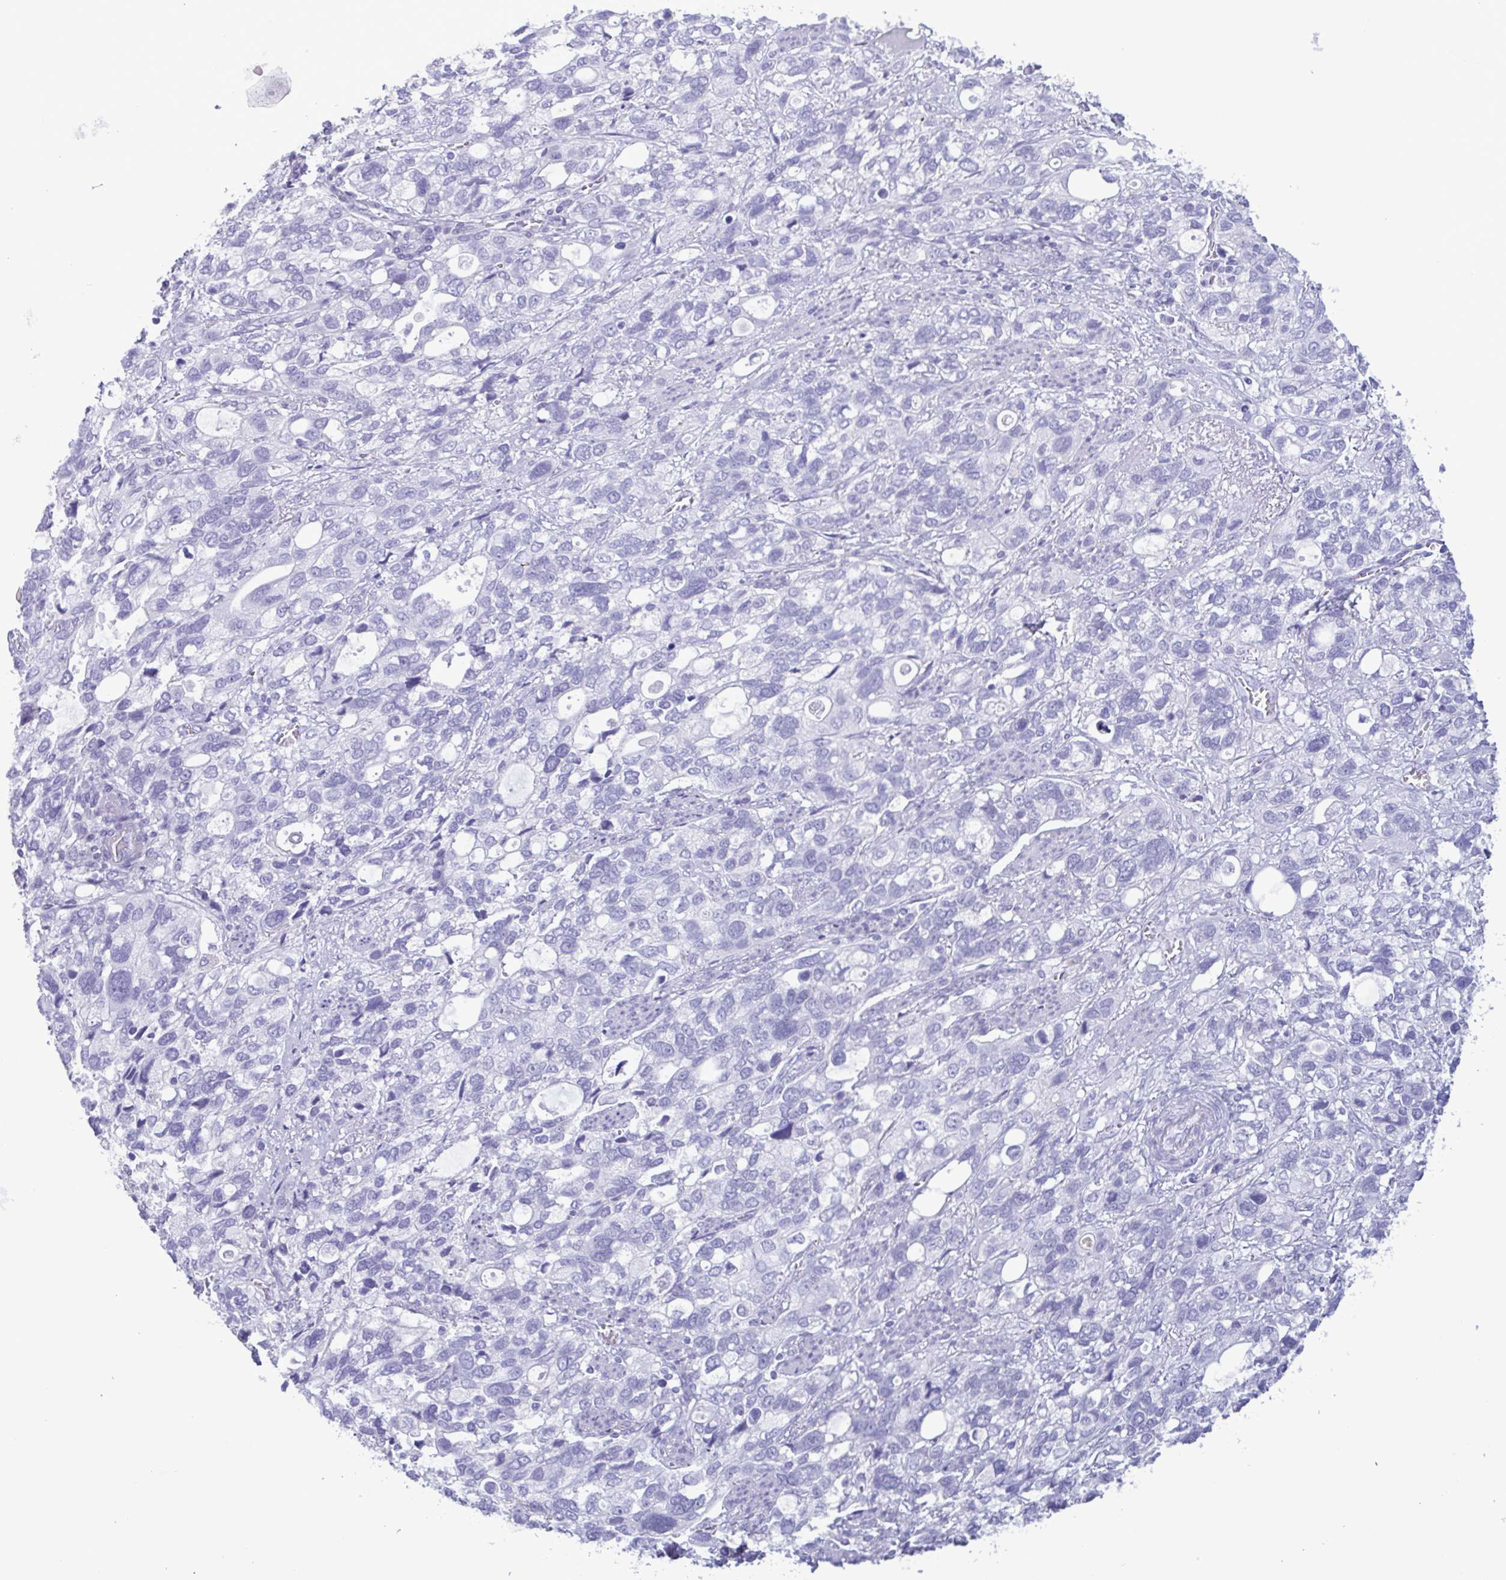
{"staining": {"intensity": "negative", "quantity": "none", "location": "none"}, "tissue": "stomach cancer", "cell_type": "Tumor cells", "image_type": "cancer", "snomed": [{"axis": "morphology", "description": "Adenocarcinoma, NOS"}, {"axis": "topography", "description": "Stomach, upper"}], "caption": "This is an immunohistochemistry micrograph of stomach adenocarcinoma. There is no expression in tumor cells.", "gene": "LTF", "patient": {"sex": "female", "age": 81}}